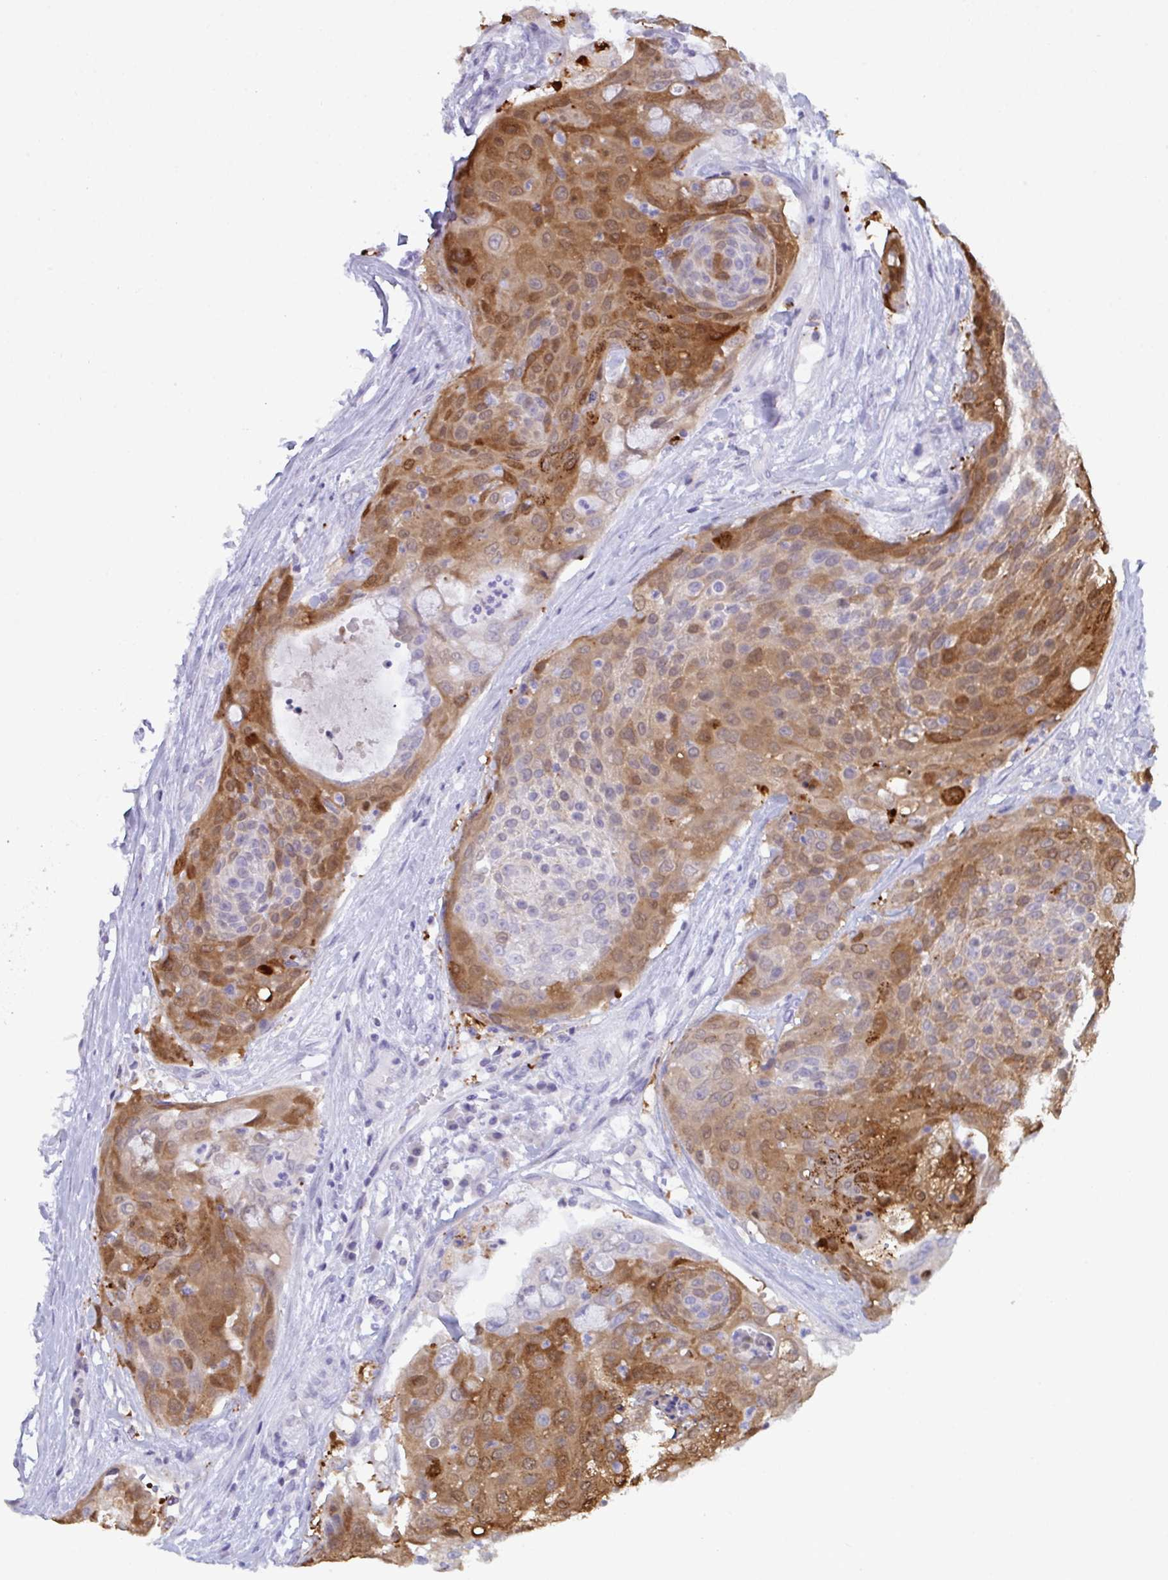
{"staining": {"intensity": "moderate", "quantity": ">75%", "location": "cytoplasmic/membranous,nuclear"}, "tissue": "urothelial cancer", "cell_type": "Tumor cells", "image_type": "cancer", "snomed": [{"axis": "morphology", "description": "Urothelial carcinoma, High grade"}, {"axis": "topography", "description": "Urinary bladder"}], "caption": "An immunohistochemistry (IHC) image of tumor tissue is shown. Protein staining in brown highlights moderate cytoplasmic/membranous and nuclear positivity in high-grade urothelial carcinoma within tumor cells.", "gene": "SERPINB13", "patient": {"sex": "female", "age": 63}}